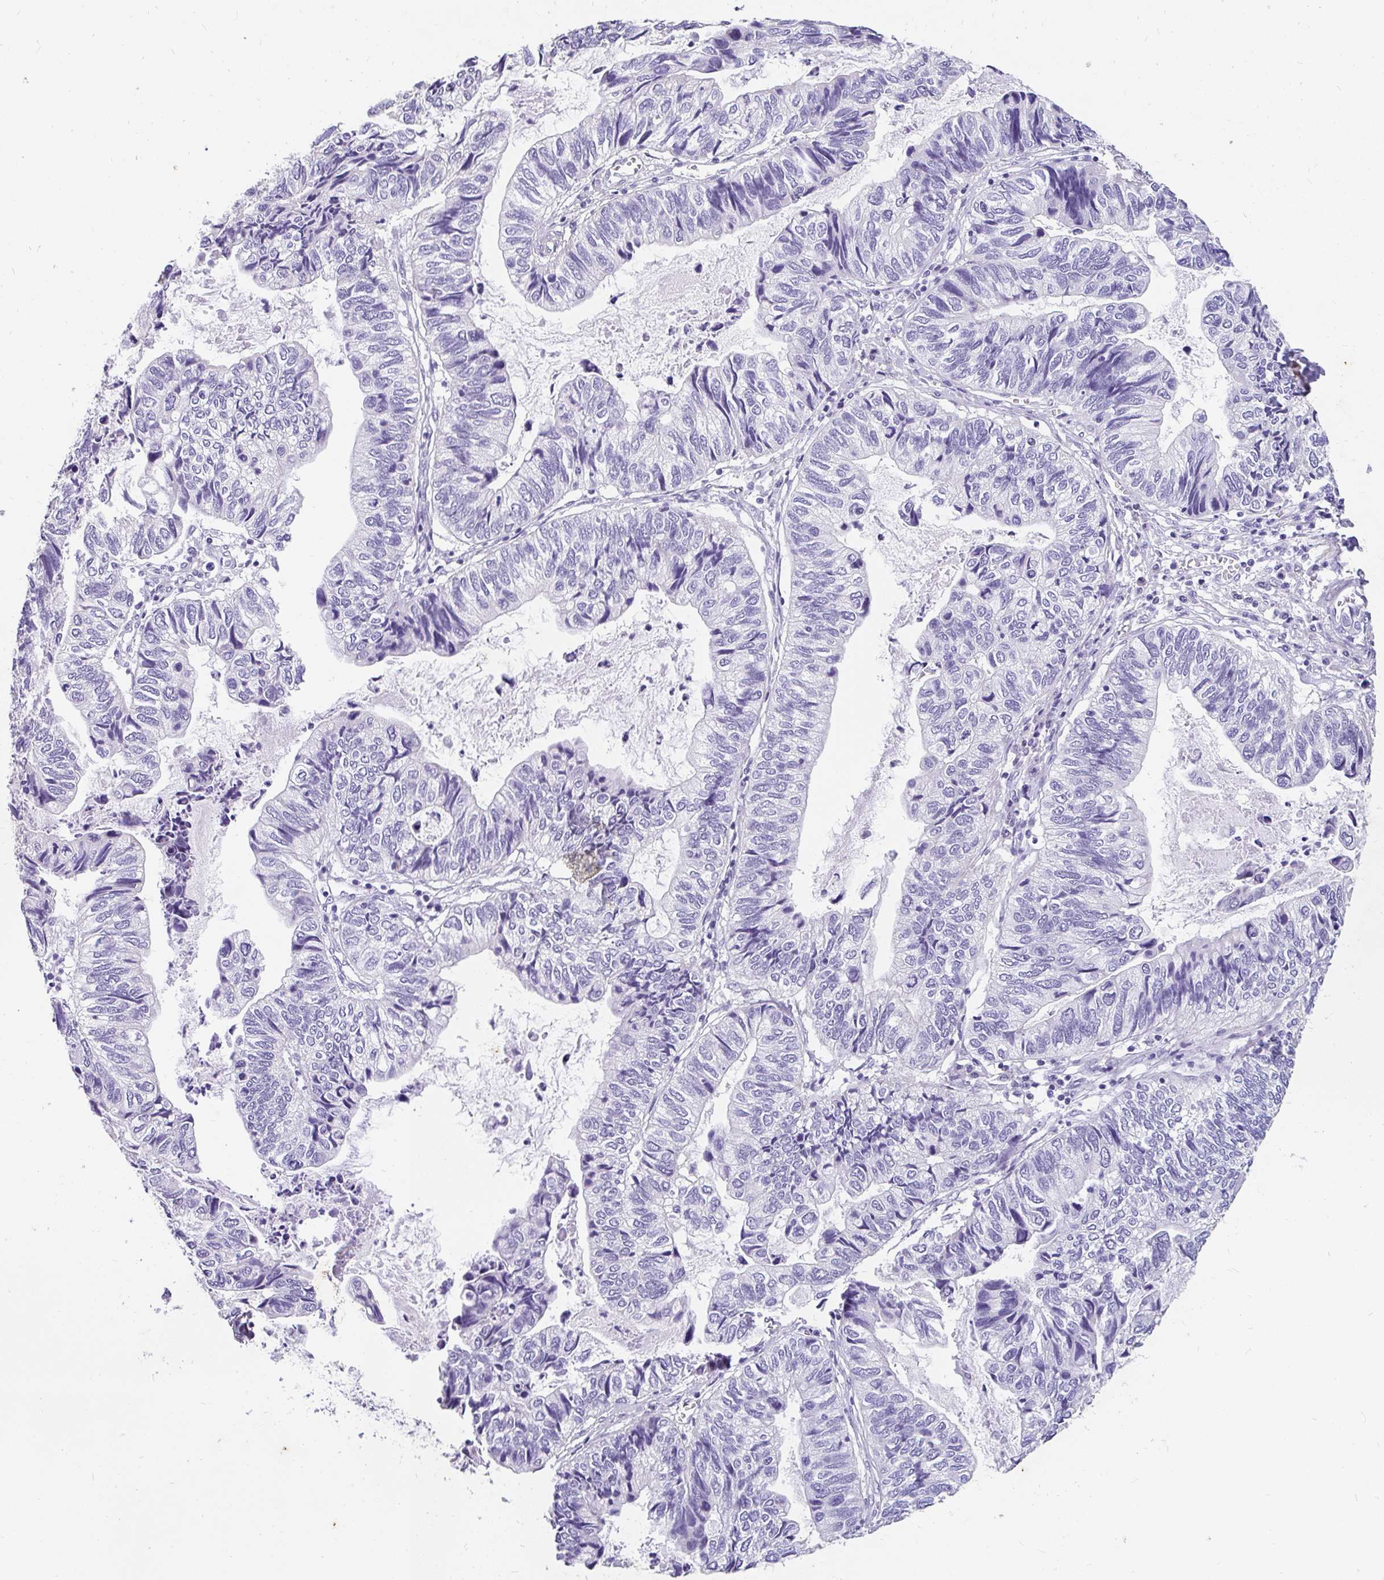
{"staining": {"intensity": "negative", "quantity": "none", "location": "none"}, "tissue": "stomach cancer", "cell_type": "Tumor cells", "image_type": "cancer", "snomed": [{"axis": "morphology", "description": "Adenocarcinoma, NOS"}, {"axis": "topography", "description": "Stomach, upper"}], "caption": "Tumor cells are negative for brown protein staining in adenocarcinoma (stomach). Brightfield microscopy of immunohistochemistry stained with DAB (3,3'-diaminobenzidine) (brown) and hematoxylin (blue), captured at high magnification.", "gene": "EML5", "patient": {"sex": "female", "age": 67}}